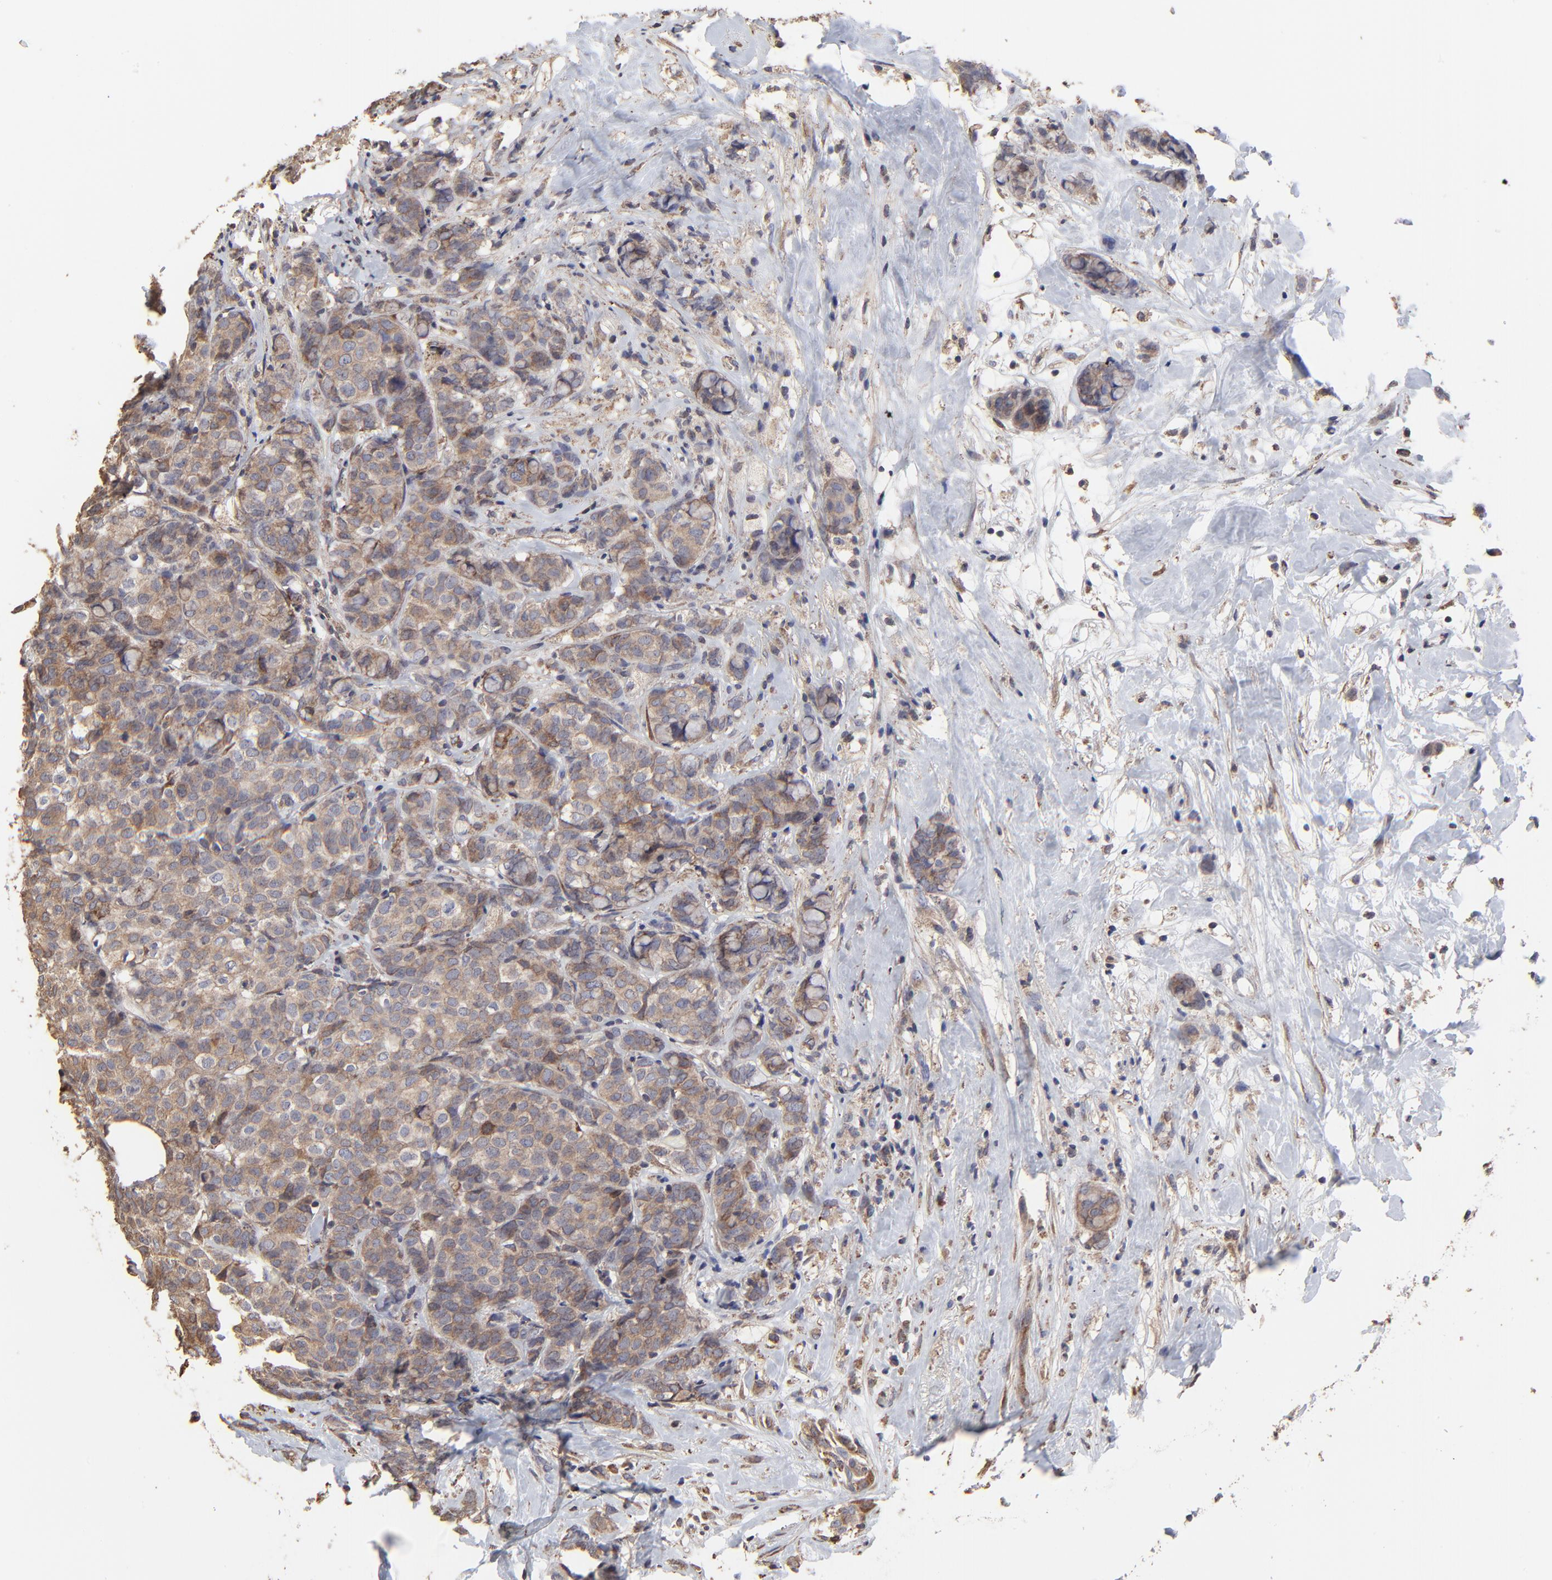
{"staining": {"intensity": "moderate", "quantity": ">75%", "location": "cytoplasmic/membranous"}, "tissue": "breast cancer", "cell_type": "Tumor cells", "image_type": "cancer", "snomed": [{"axis": "morphology", "description": "Lobular carcinoma"}, {"axis": "topography", "description": "Breast"}], "caption": "Human breast cancer stained with a protein marker shows moderate staining in tumor cells.", "gene": "ELP2", "patient": {"sex": "female", "age": 60}}